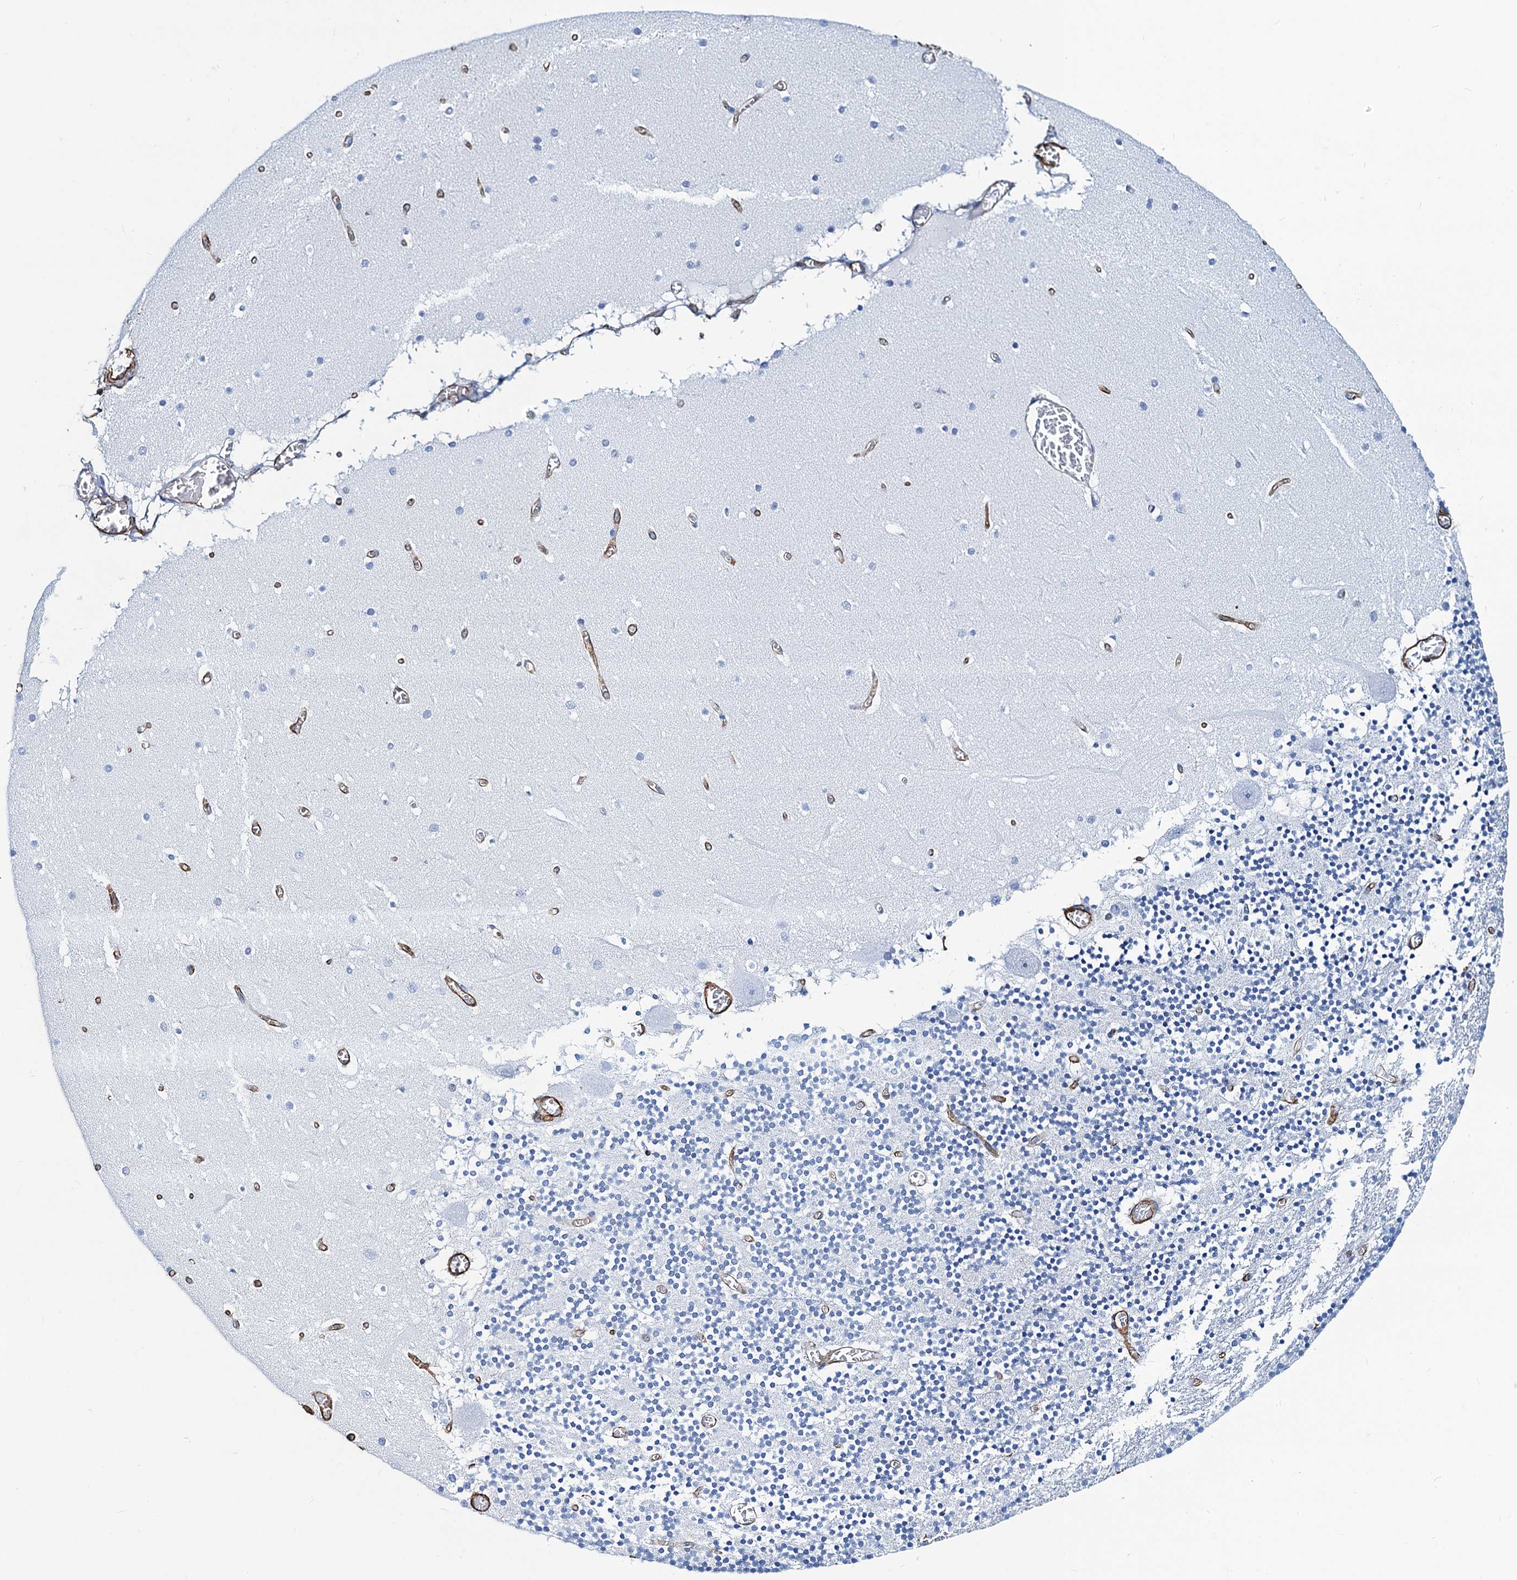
{"staining": {"intensity": "negative", "quantity": "none", "location": "none"}, "tissue": "cerebellum", "cell_type": "Cells in granular layer", "image_type": "normal", "snomed": [{"axis": "morphology", "description": "Normal tissue, NOS"}, {"axis": "topography", "description": "Cerebellum"}], "caption": "A high-resolution histopathology image shows immunohistochemistry (IHC) staining of unremarkable cerebellum, which shows no significant staining in cells in granular layer.", "gene": "PGM2", "patient": {"sex": "female", "age": 28}}